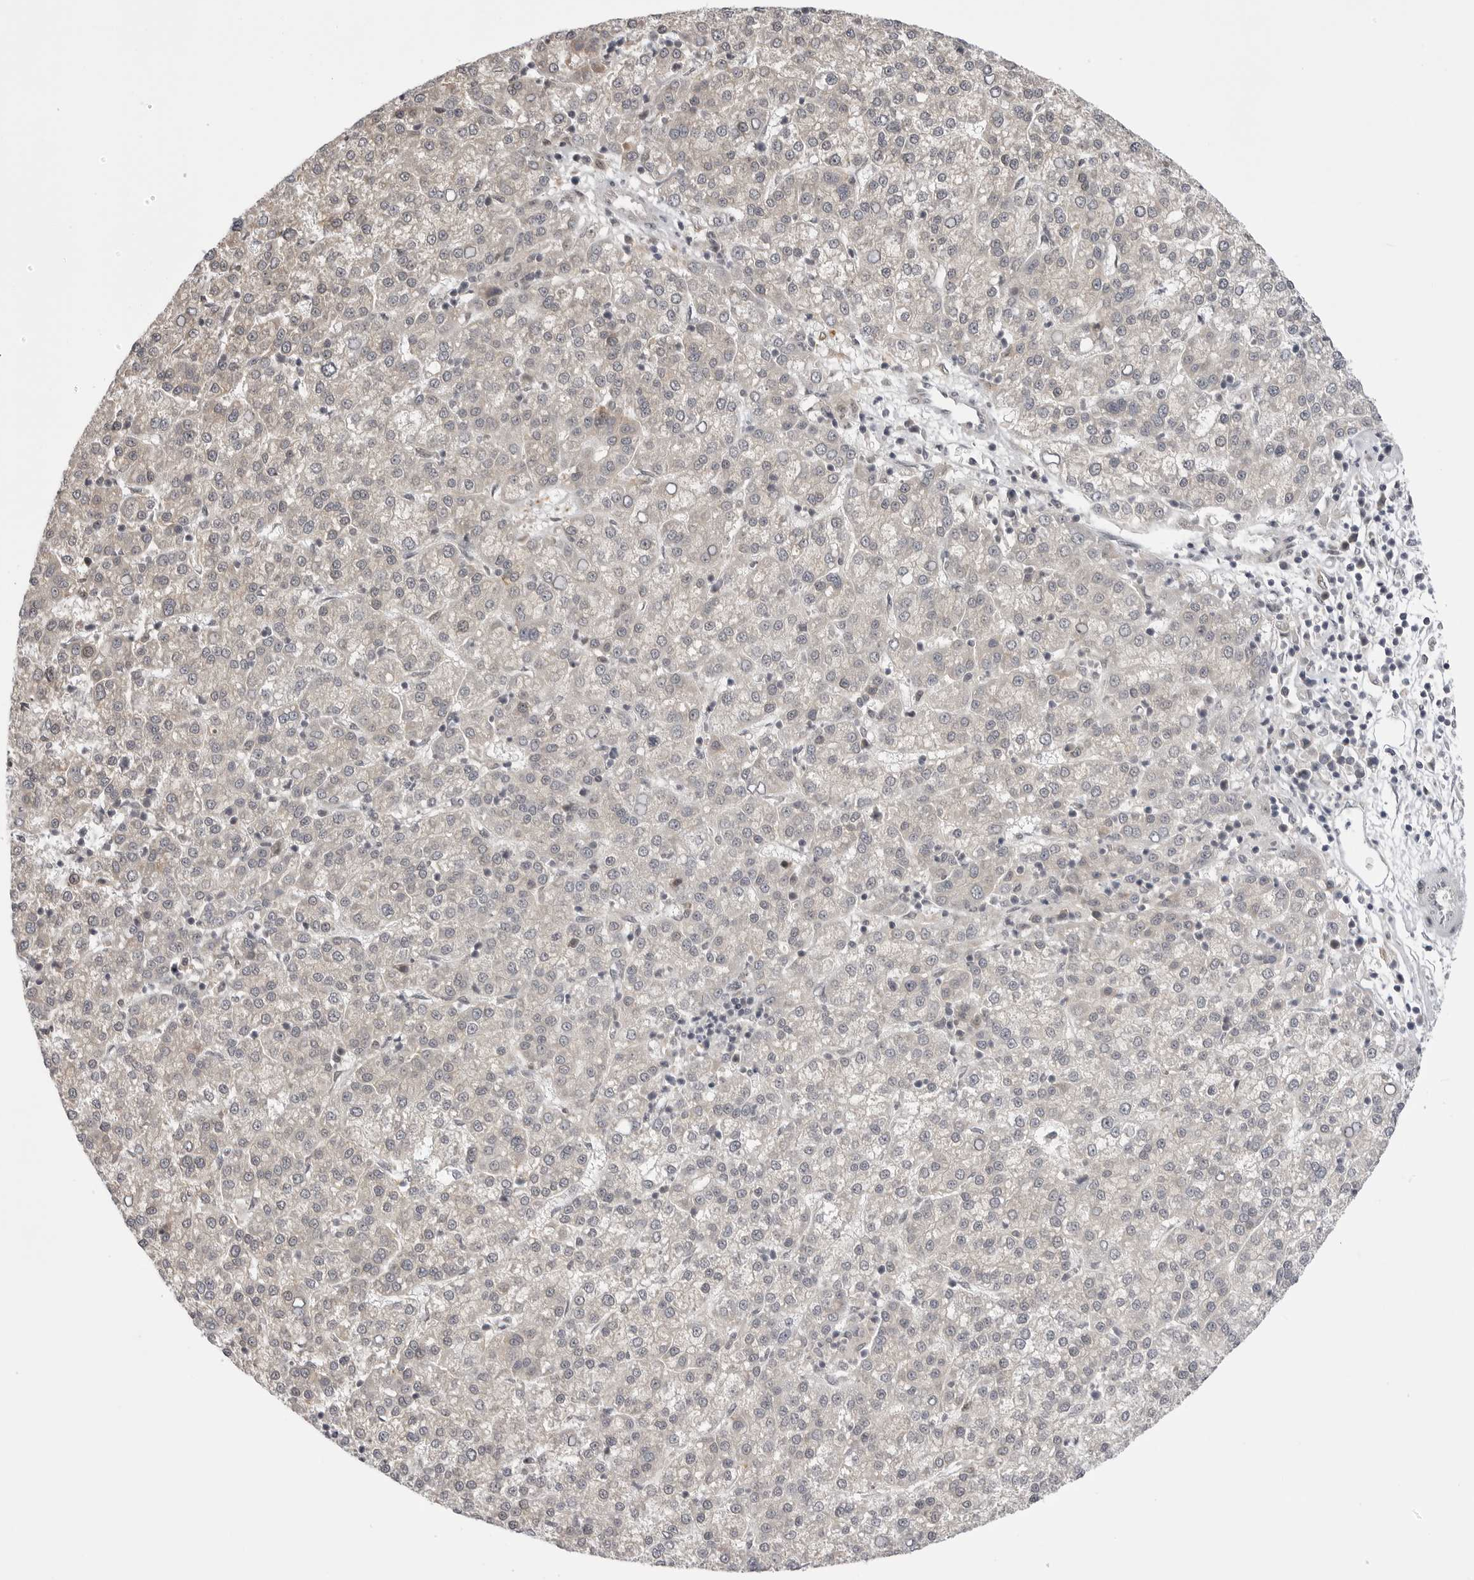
{"staining": {"intensity": "negative", "quantity": "none", "location": "none"}, "tissue": "liver cancer", "cell_type": "Tumor cells", "image_type": "cancer", "snomed": [{"axis": "morphology", "description": "Carcinoma, Hepatocellular, NOS"}, {"axis": "topography", "description": "Liver"}], "caption": "Hepatocellular carcinoma (liver) stained for a protein using IHC demonstrates no staining tumor cells.", "gene": "PTK2B", "patient": {"sex": "female", "age": 58}}